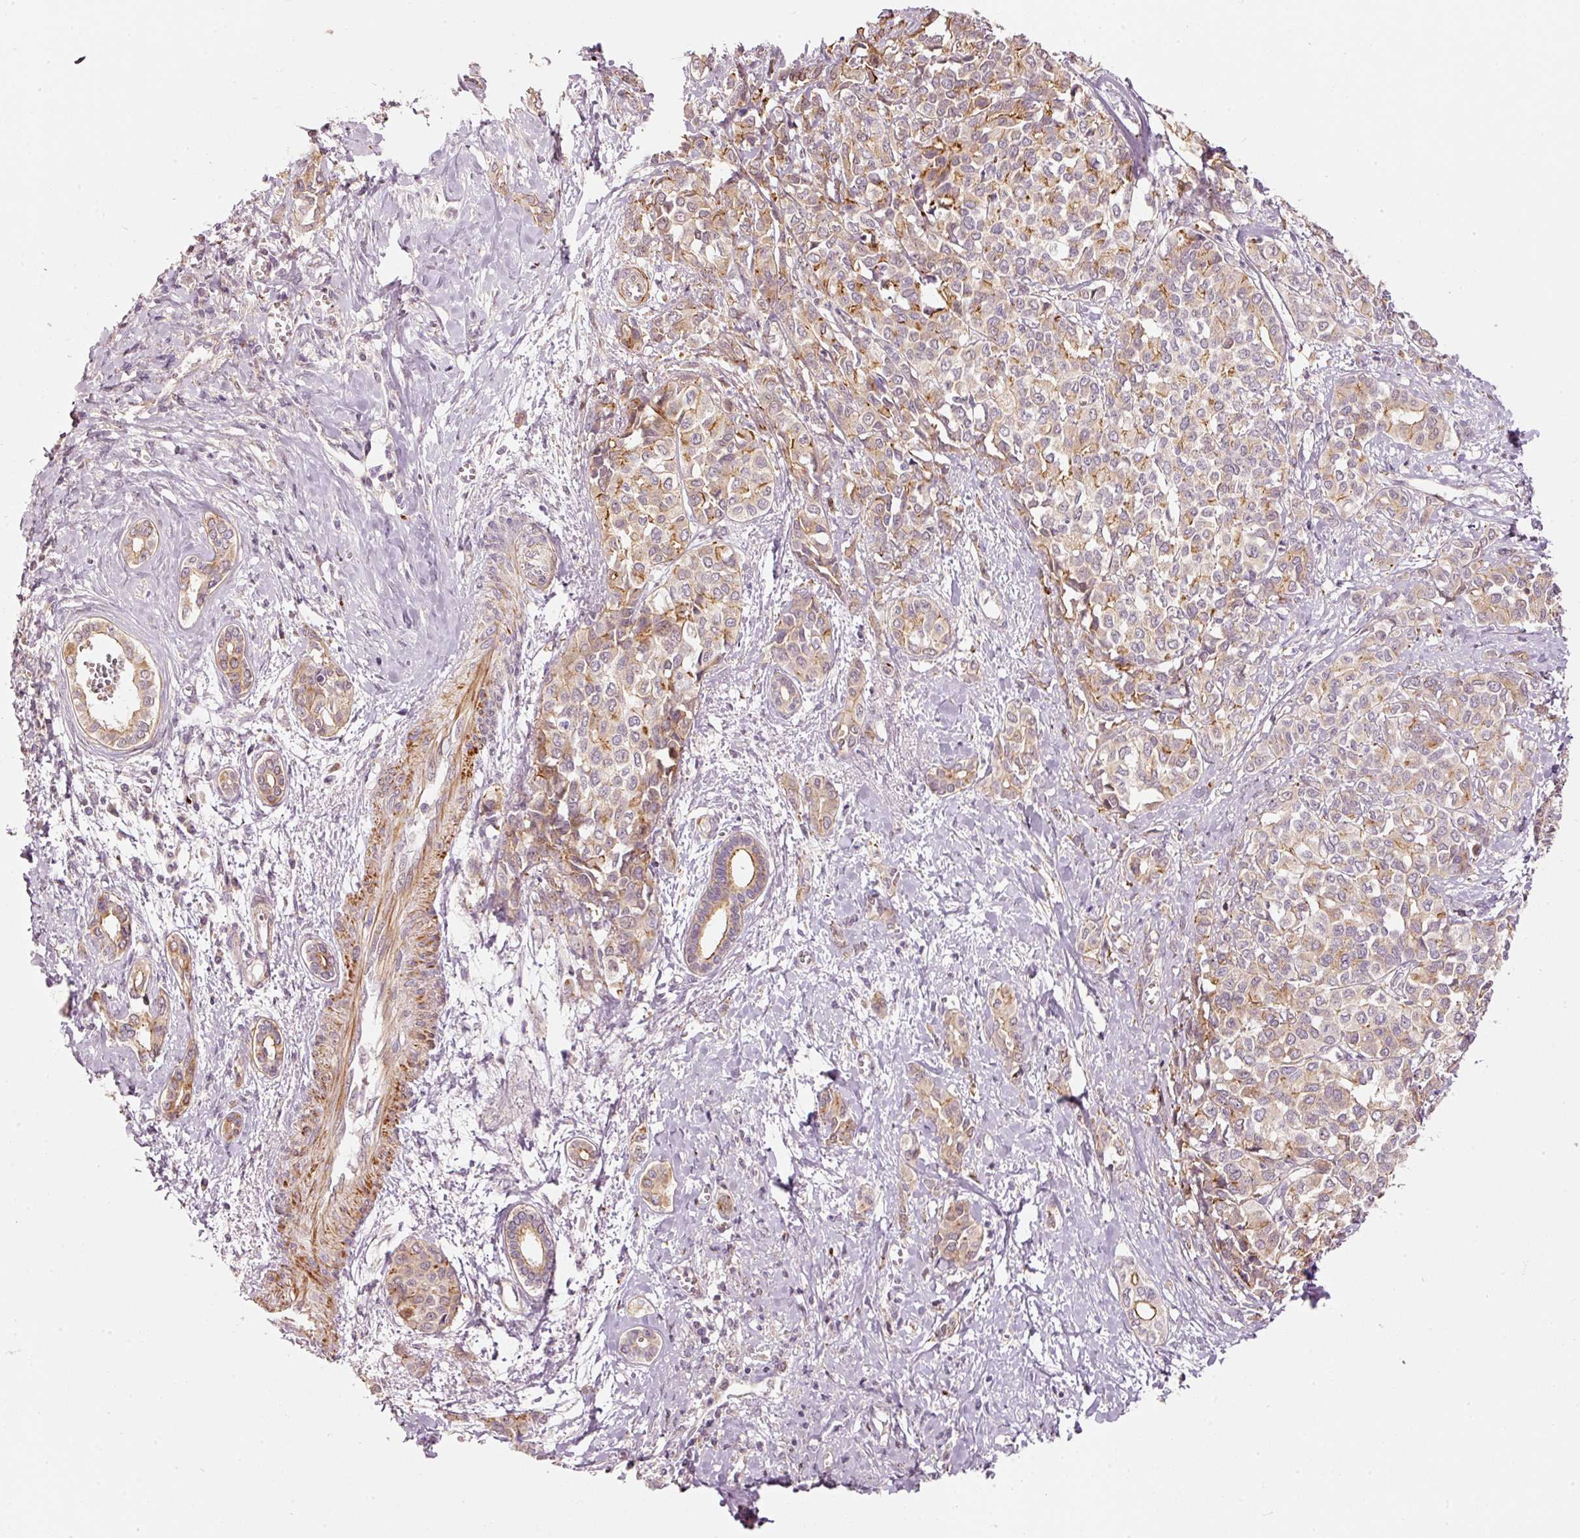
{"staining": {"intensity": "moderate", "quantity": "25%-75%", "location": "cytoplasmic/membranous"}, "tissue": "liver cancer", "cell_type": "Tumor cells", "image_type": "cancer", "snomed": [{"axis": "morphology", "description": "Cholangiocarcinoma"}, {"axis": "topography", "description": "Liver"}], "caption": "Moderate cytoplasmic/membranous staining for a protein is present in about 25%-75% of tumor cells of liver cholangiocarcinoma using immunohistochemistry (IHC).", "gene": "ARHGAP22", "patient": {"sex": "female", "age": 77}}